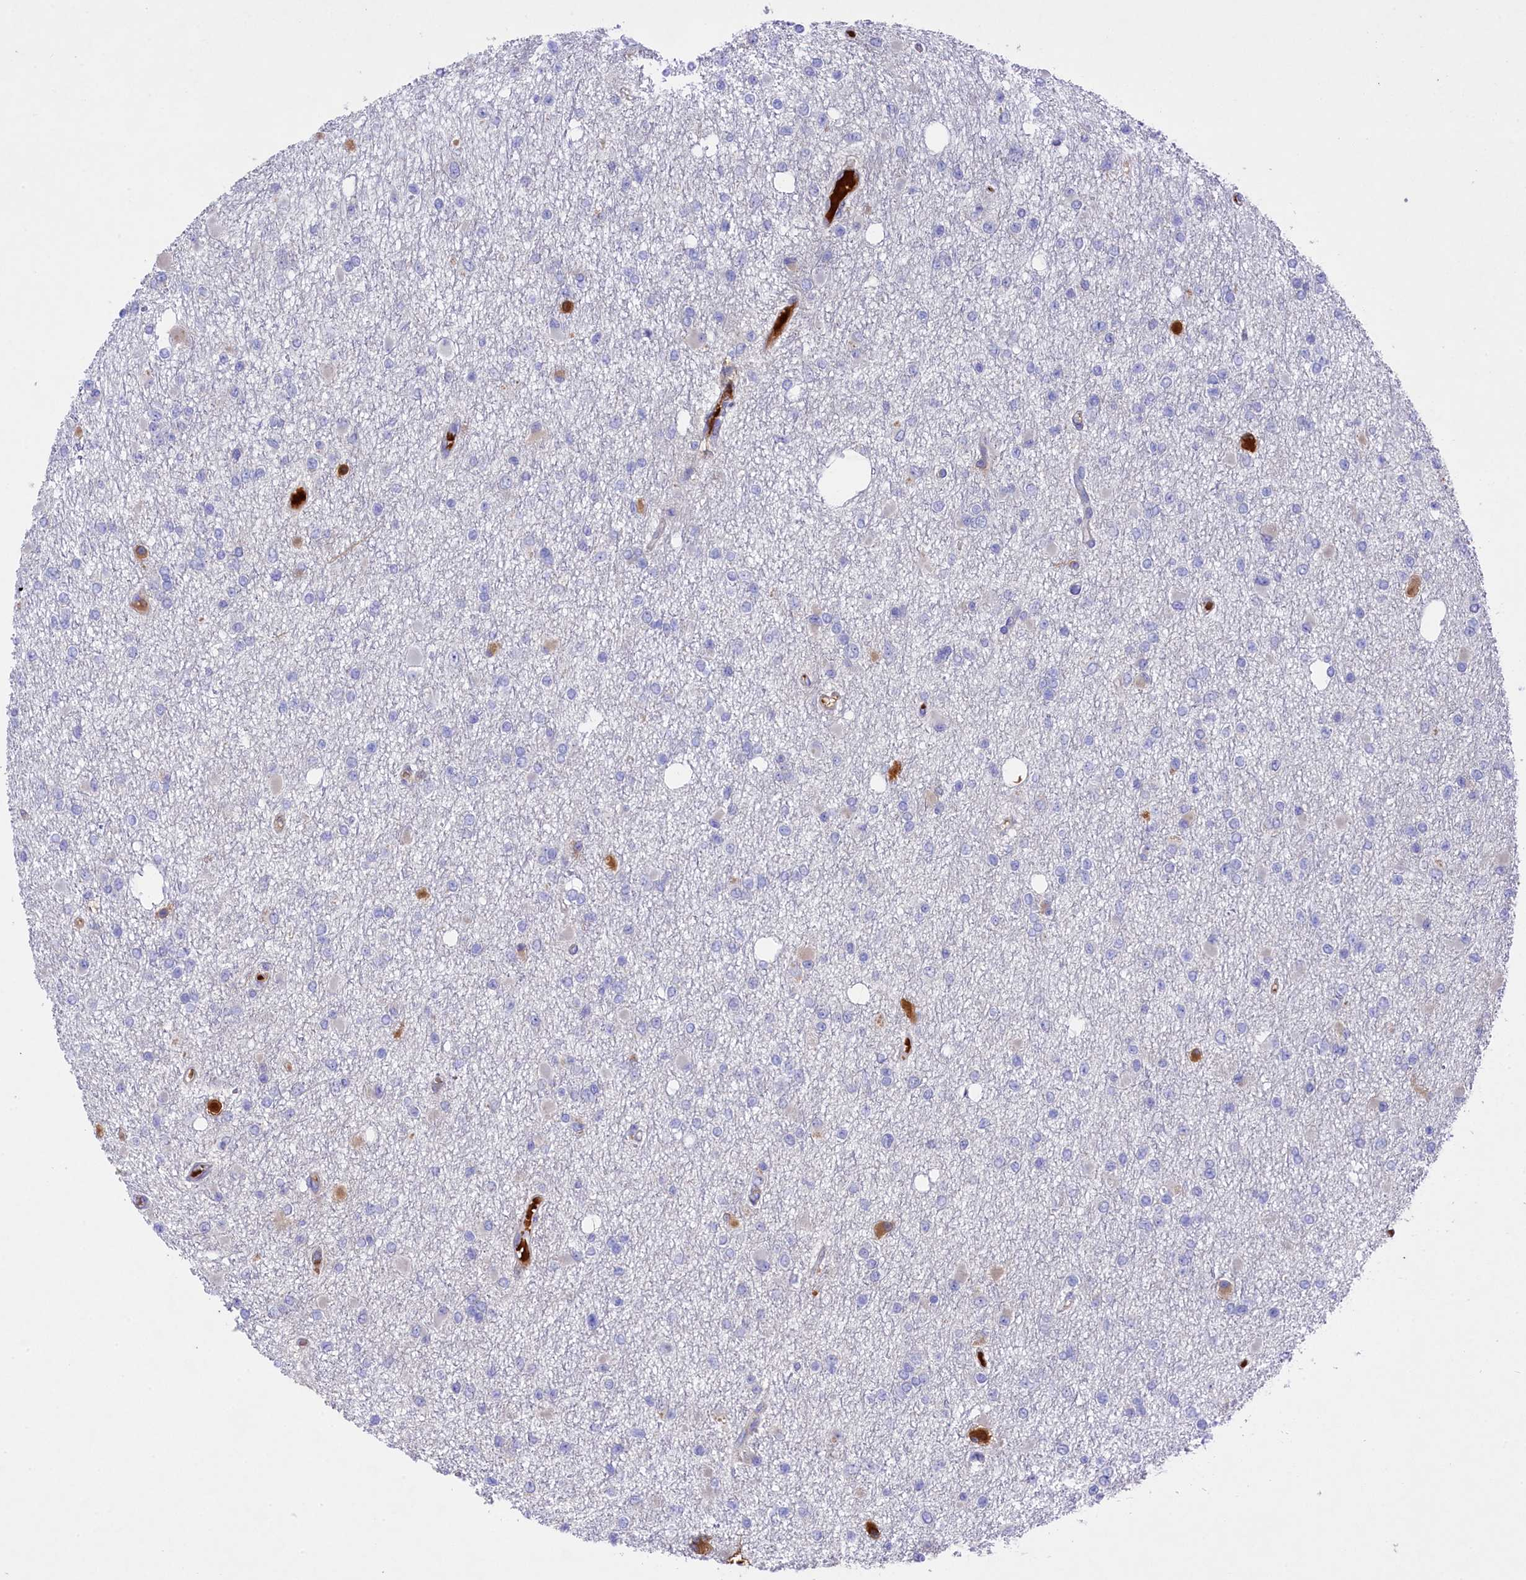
{"staining": {"intensity": "negative", "quantity": "none", "location": "none"}, "tissue": "glioma", "cell_type": "Tumor cells", "image_type": "cancer", "snomed": [{"axis": "morphology", "description": "Glioma, malignant, Low grade"}, {"axis": "topography", "description": "Brain"}], "caption": "Immunohistochemical staining of glioma exhibits no significant positivity in tumor cells.", "gene": "LHFPL4", "patient": {"sex": "female", "age": 22}}